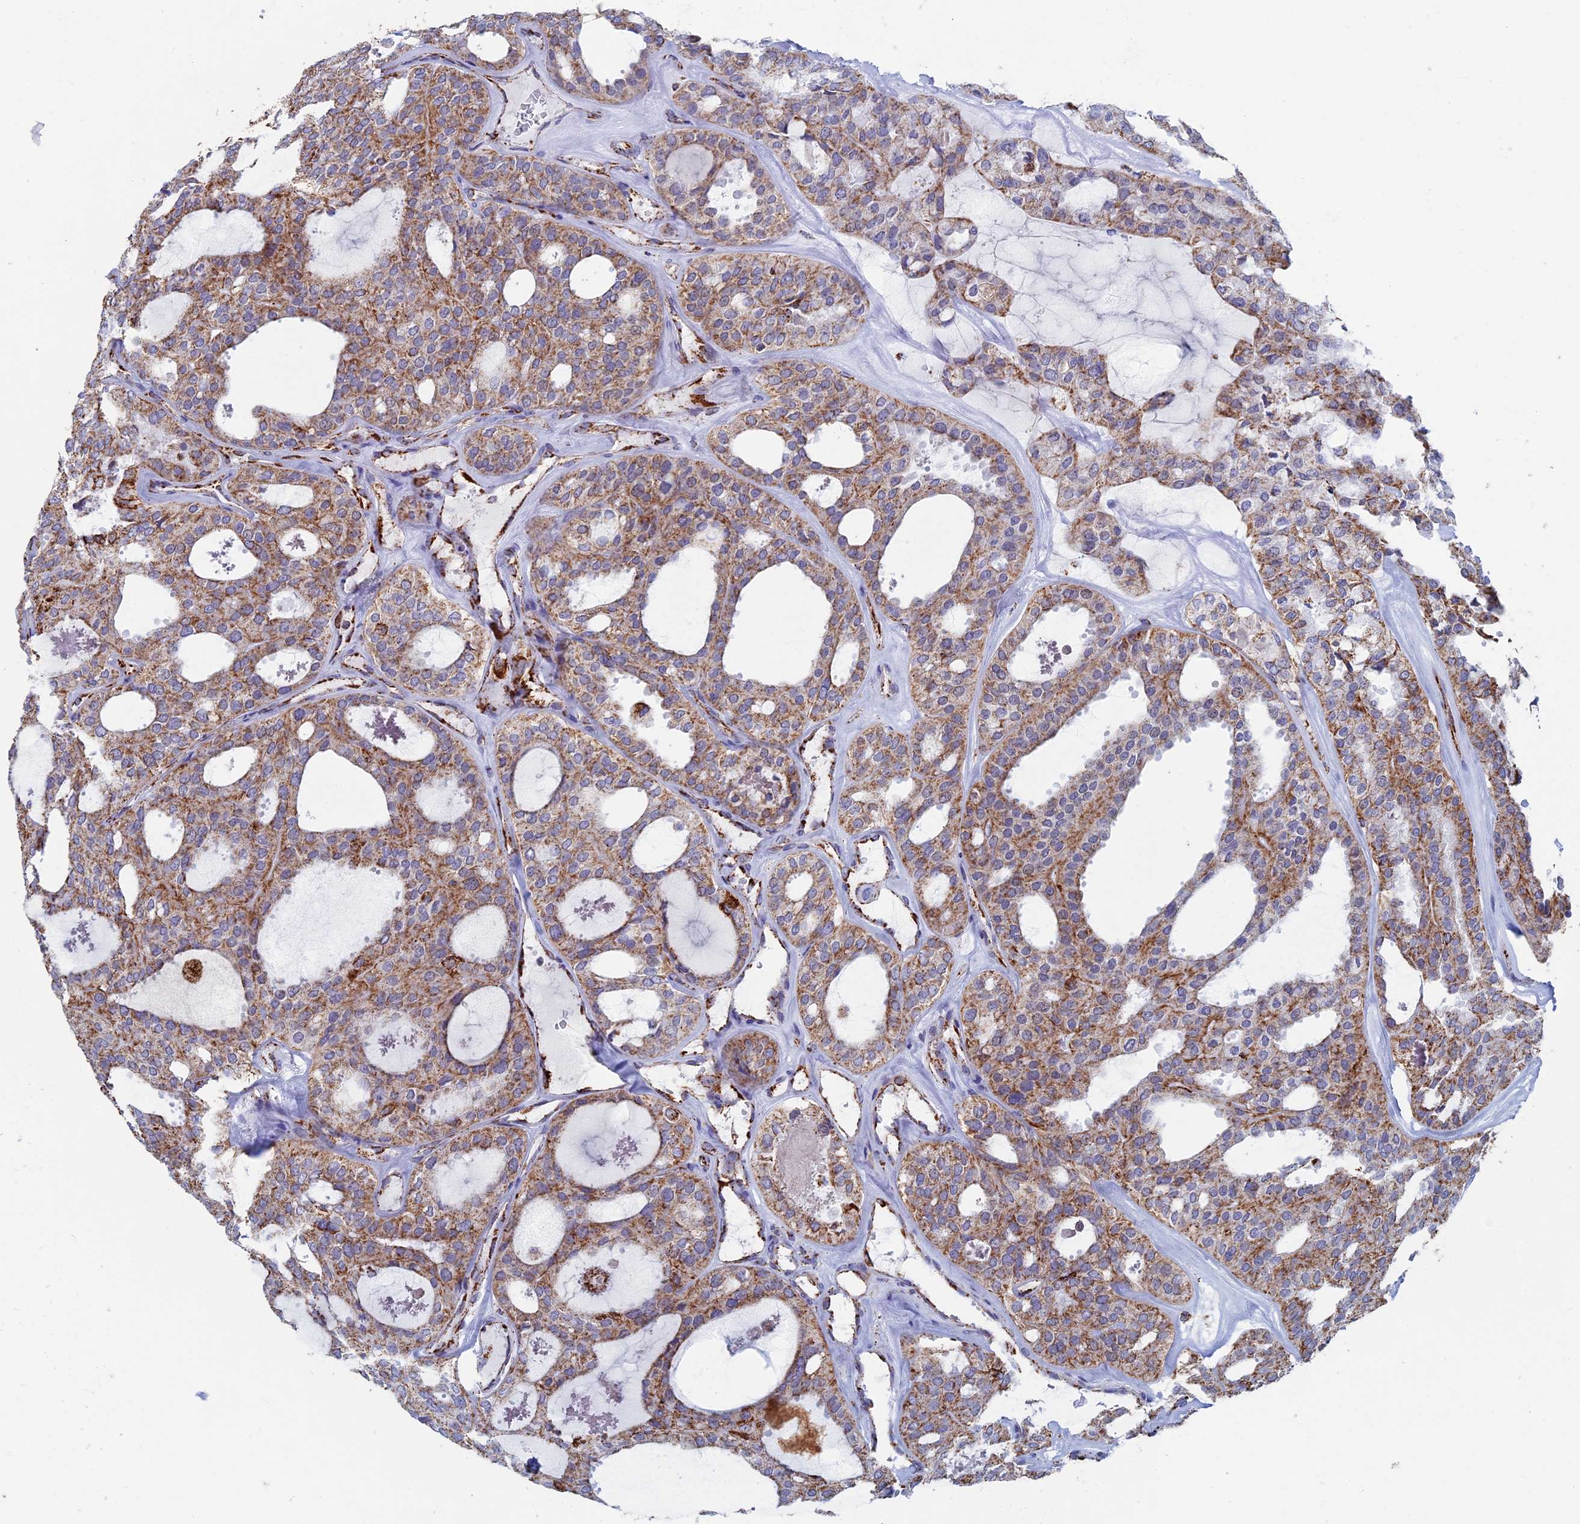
{"staining": {"intensity": "moderate", "quantity": ">75%", "location": "cytoplasmic/membranous"}, "tissue": "thyroid cancer", "cell_type": "Tumor cells", "image_type": "cancer", "snomed": [{"axis": "morphology", "description": "Follicular adenoma carcinoma, NOS"}, {"axis": "topography", "description": "Thyroid gland"}], "caption": "This micrograph exhibits immunohistochemistry (IHC) staining of thyroid cancer, with medium moderate cytoplasmic/membranous staining in approximately >75% of tumor cells.", "gene": "SEC24D", "patient": {"sex": "male", "age": 75}}